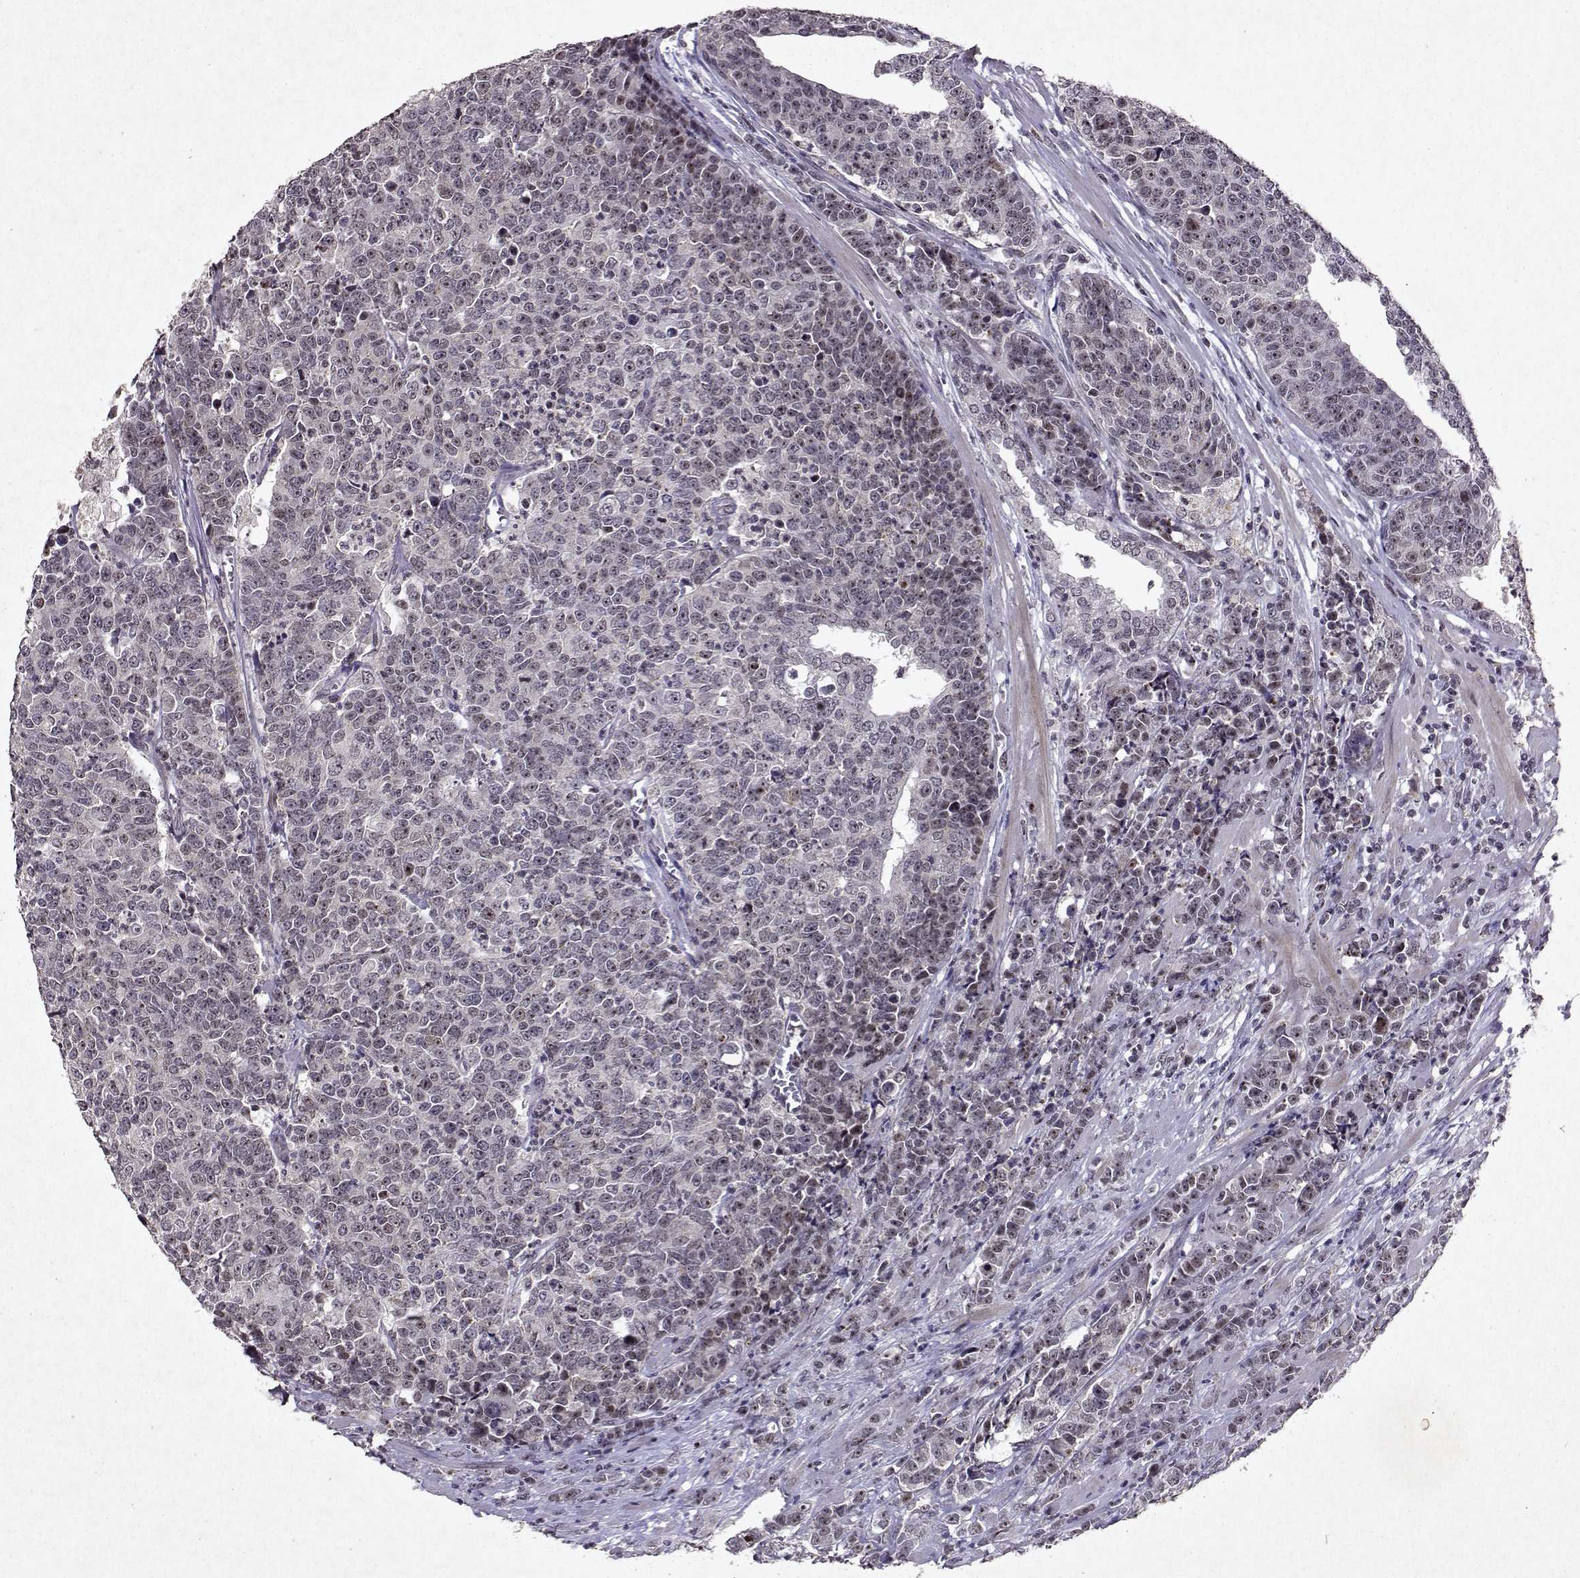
{"staining": {"intensity": "weak", "quantity": "<25%", "location": "nuclear"}, "tissue": "prostate cancer", "cell_type": "Tumor cells", "image_type": "cancer", "snomed": [{"axis": "morphology", "description": "Adenocarcinoma, NOS"}, {"axis": "topography", "description": "Prostate"}], "caption": "An image of prostate cancer stained for a protein reveals no brown staining in tumor cells.", "gene": "DDX56", "patient": {"sex": "male", "age": 67}}